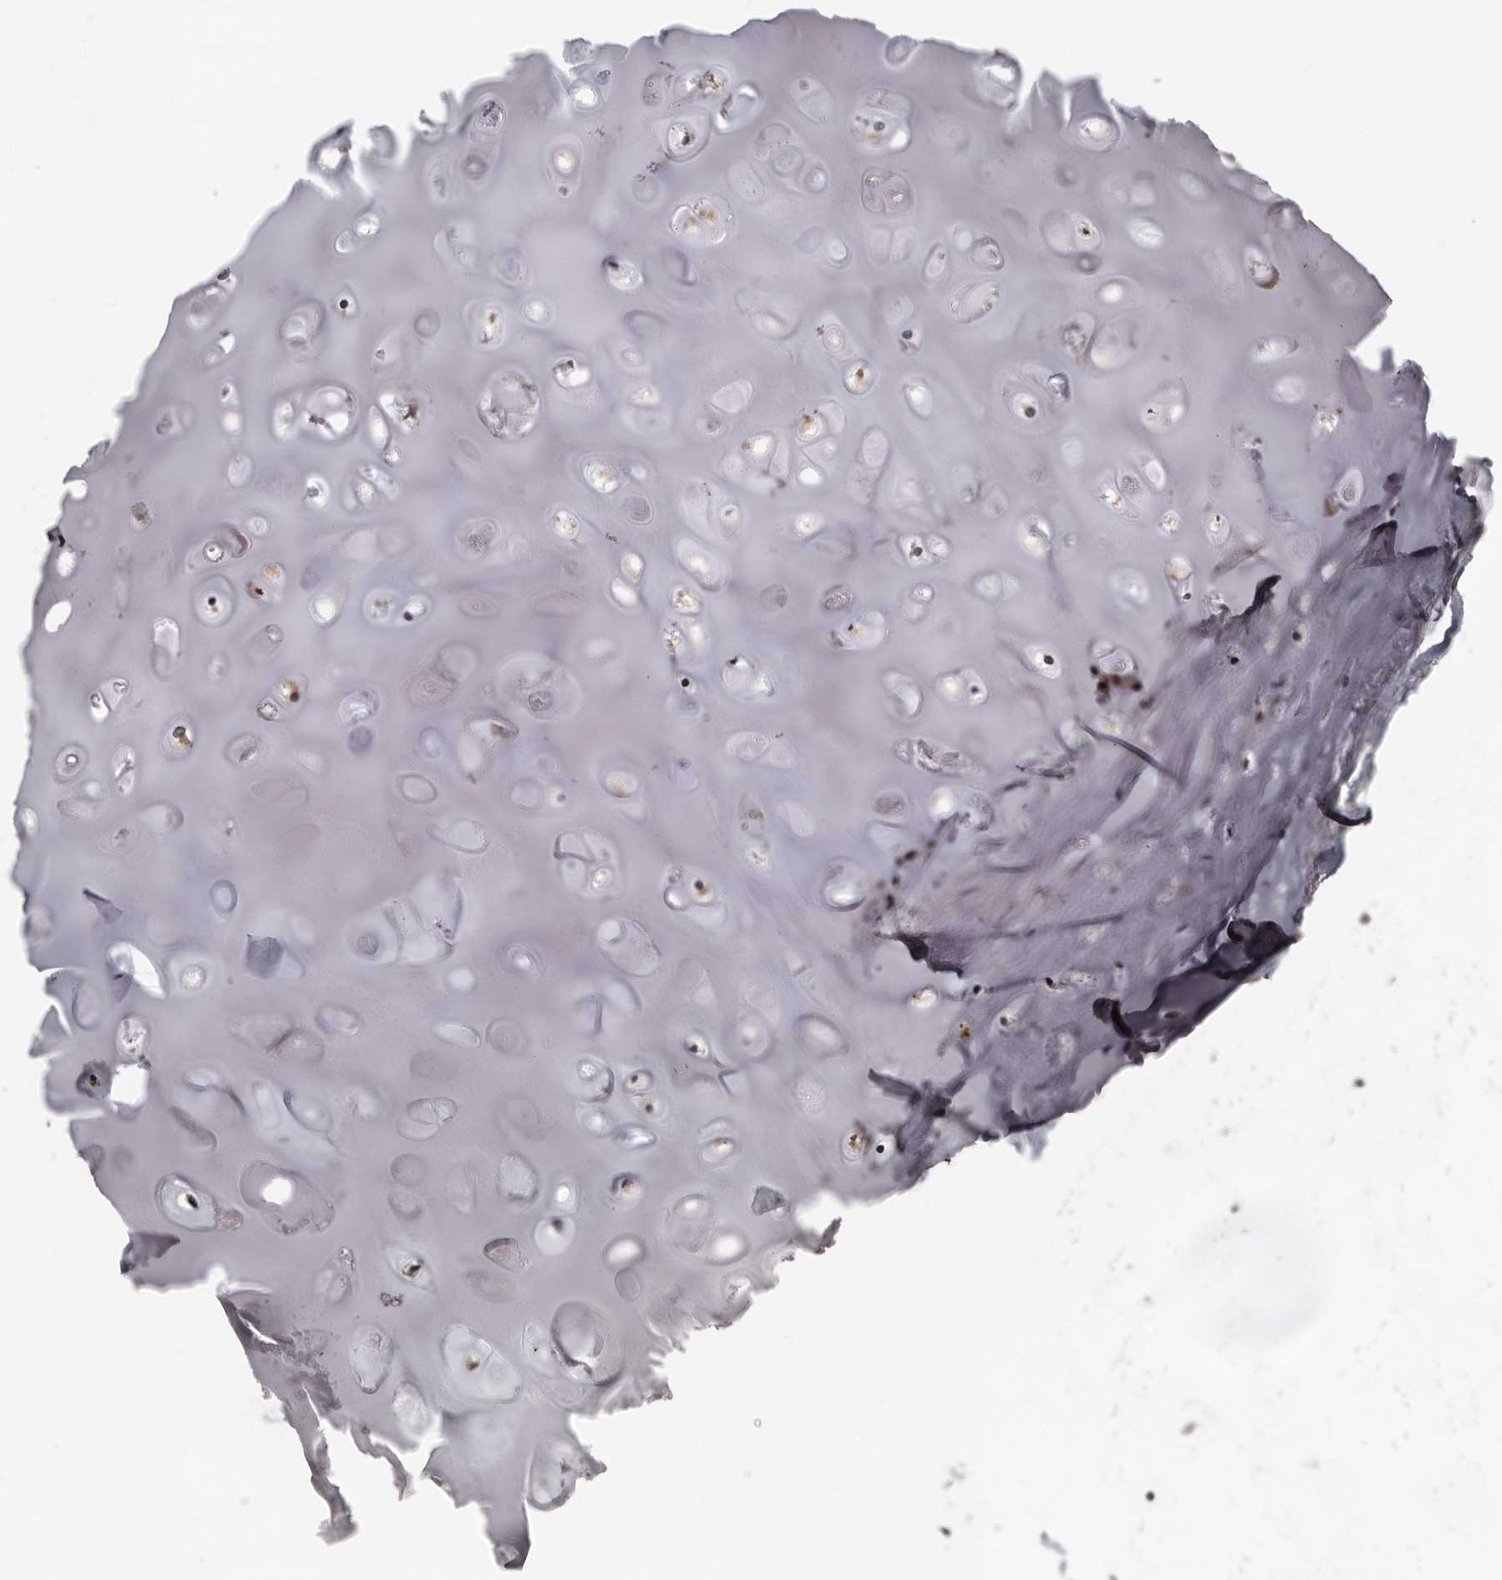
{"staining": {"intensity": "negative", "quantity": "none", "location": "none"}, "tissue": "adipose tissue", "cell_type": "Adipocytes", "image_type": "normal", "snomed": [{"axis": "morphology", "description": "Normal tissue, NOS"}, {"axis": "topography", "description": "Cartilage tissue"}], "caption": "This image is of benign adipose tissue stained with immunohistochemistry (IHC) to label a protein in brown with the nuclei are counter-stained blue. There is no expression in adipocytes. The staining was performed using DAB to visualize the protein expression in brown, while the nuclei were stained in blue with hematoxylin (Magnification: 20x).", "gene": "MRPL18", "patient": {"sex": "female", "age": 63}}